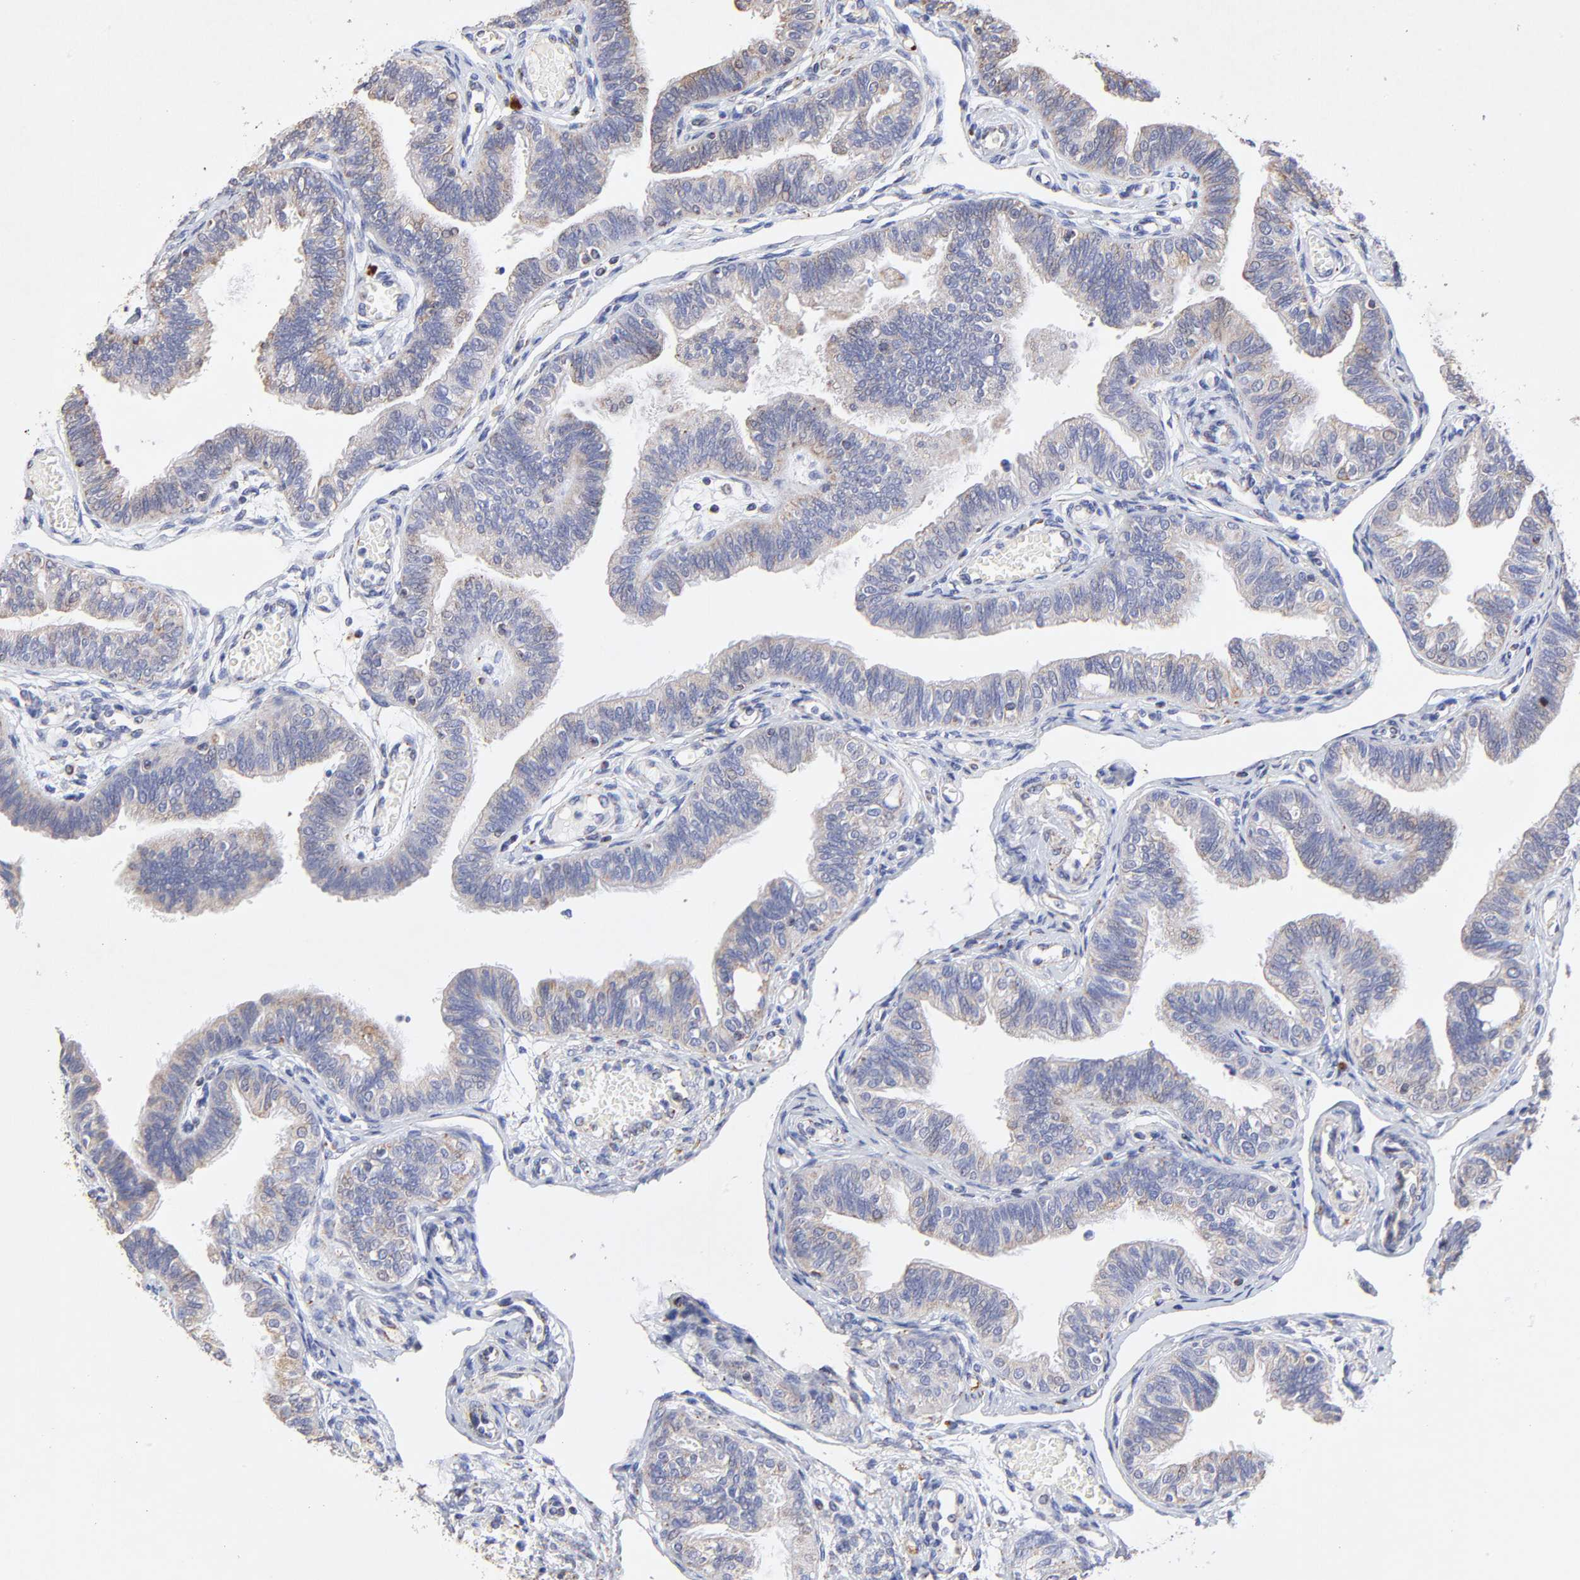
{"staining": {"intensity": "moderate", "quantity": ">75%", "location": "cytoplasmic/membranous"}, "tissue": "fallopian tube", "cell_type": "Glandular cells", "image_type": "normal", "snomed": [{"axis": "morphology", "description": "Normal tissue, NOS"}, {"axis": "morphology", "description": "Dermoid, NOS"}, {"axis": "topography", "description": "Fallopian tube"}], "caption": "Brown immunohistochemical staining in normal human fallopian tube exhibits moderate cytoplasmic/membranous positivity in about >75% of glandular cells.", "gene": "SSBP1", "patient": {"sex": "female", "age": 33}}